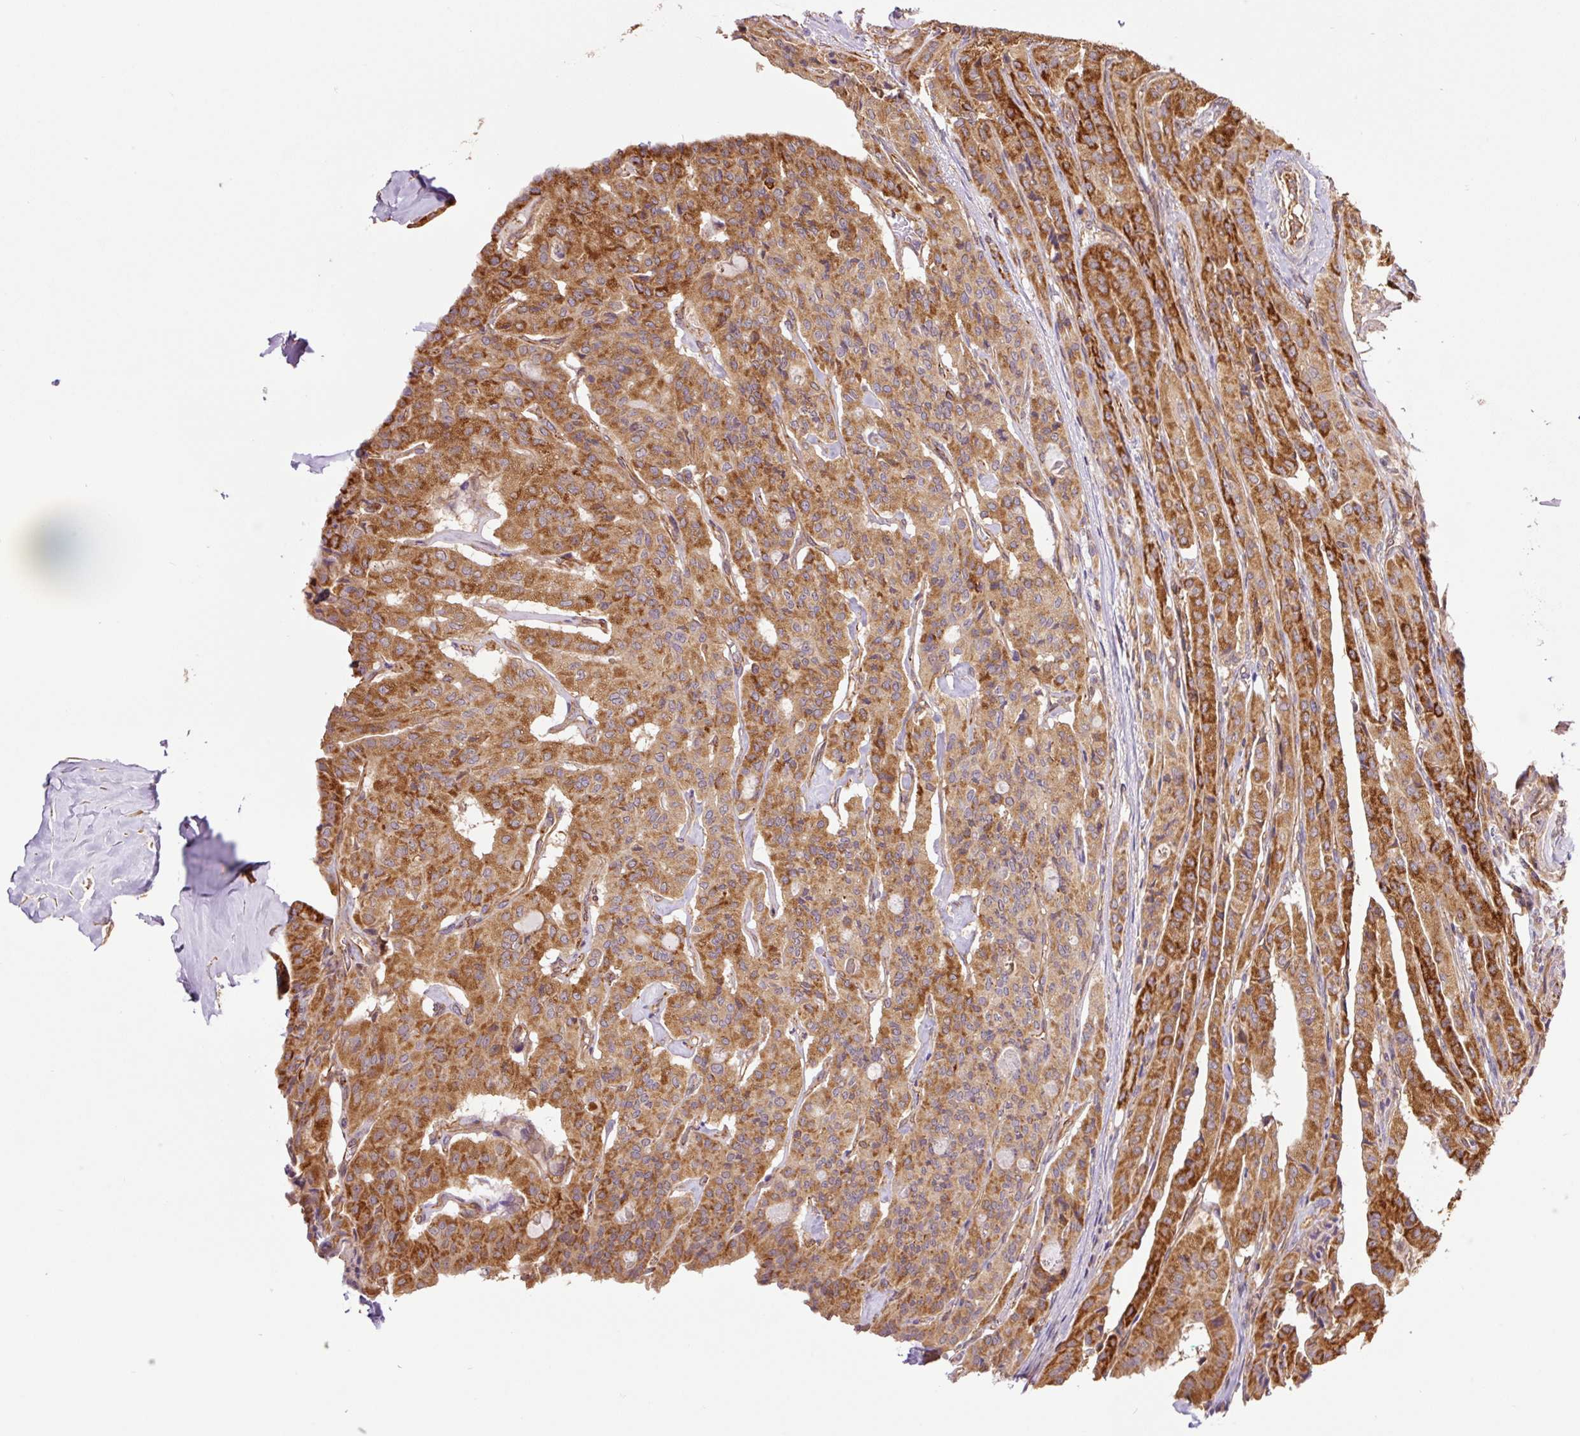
{"staining": {"intensity": "strong", "quantity": ">75%", "location": "cytoplasmic/membranous"}, "tissue": "thyroid cancer", "cell_type": "Tumor cells", "image_type": "cancer", "snomed": [{"axis": "morphology", "description": "Papillary adenocarcinoma, NOS"}, {"axis": "topography", "description": "Thyroid gland"}], "caption": "About >75% of tumor cells in thyroid papillary adenocarcinoma exhibit strong cytoplasmic/membranous protein staining as visualized by brown immunohistochemical staining.", "gene": "PCK2", "patient": {"sex": "female", "age": 59}}